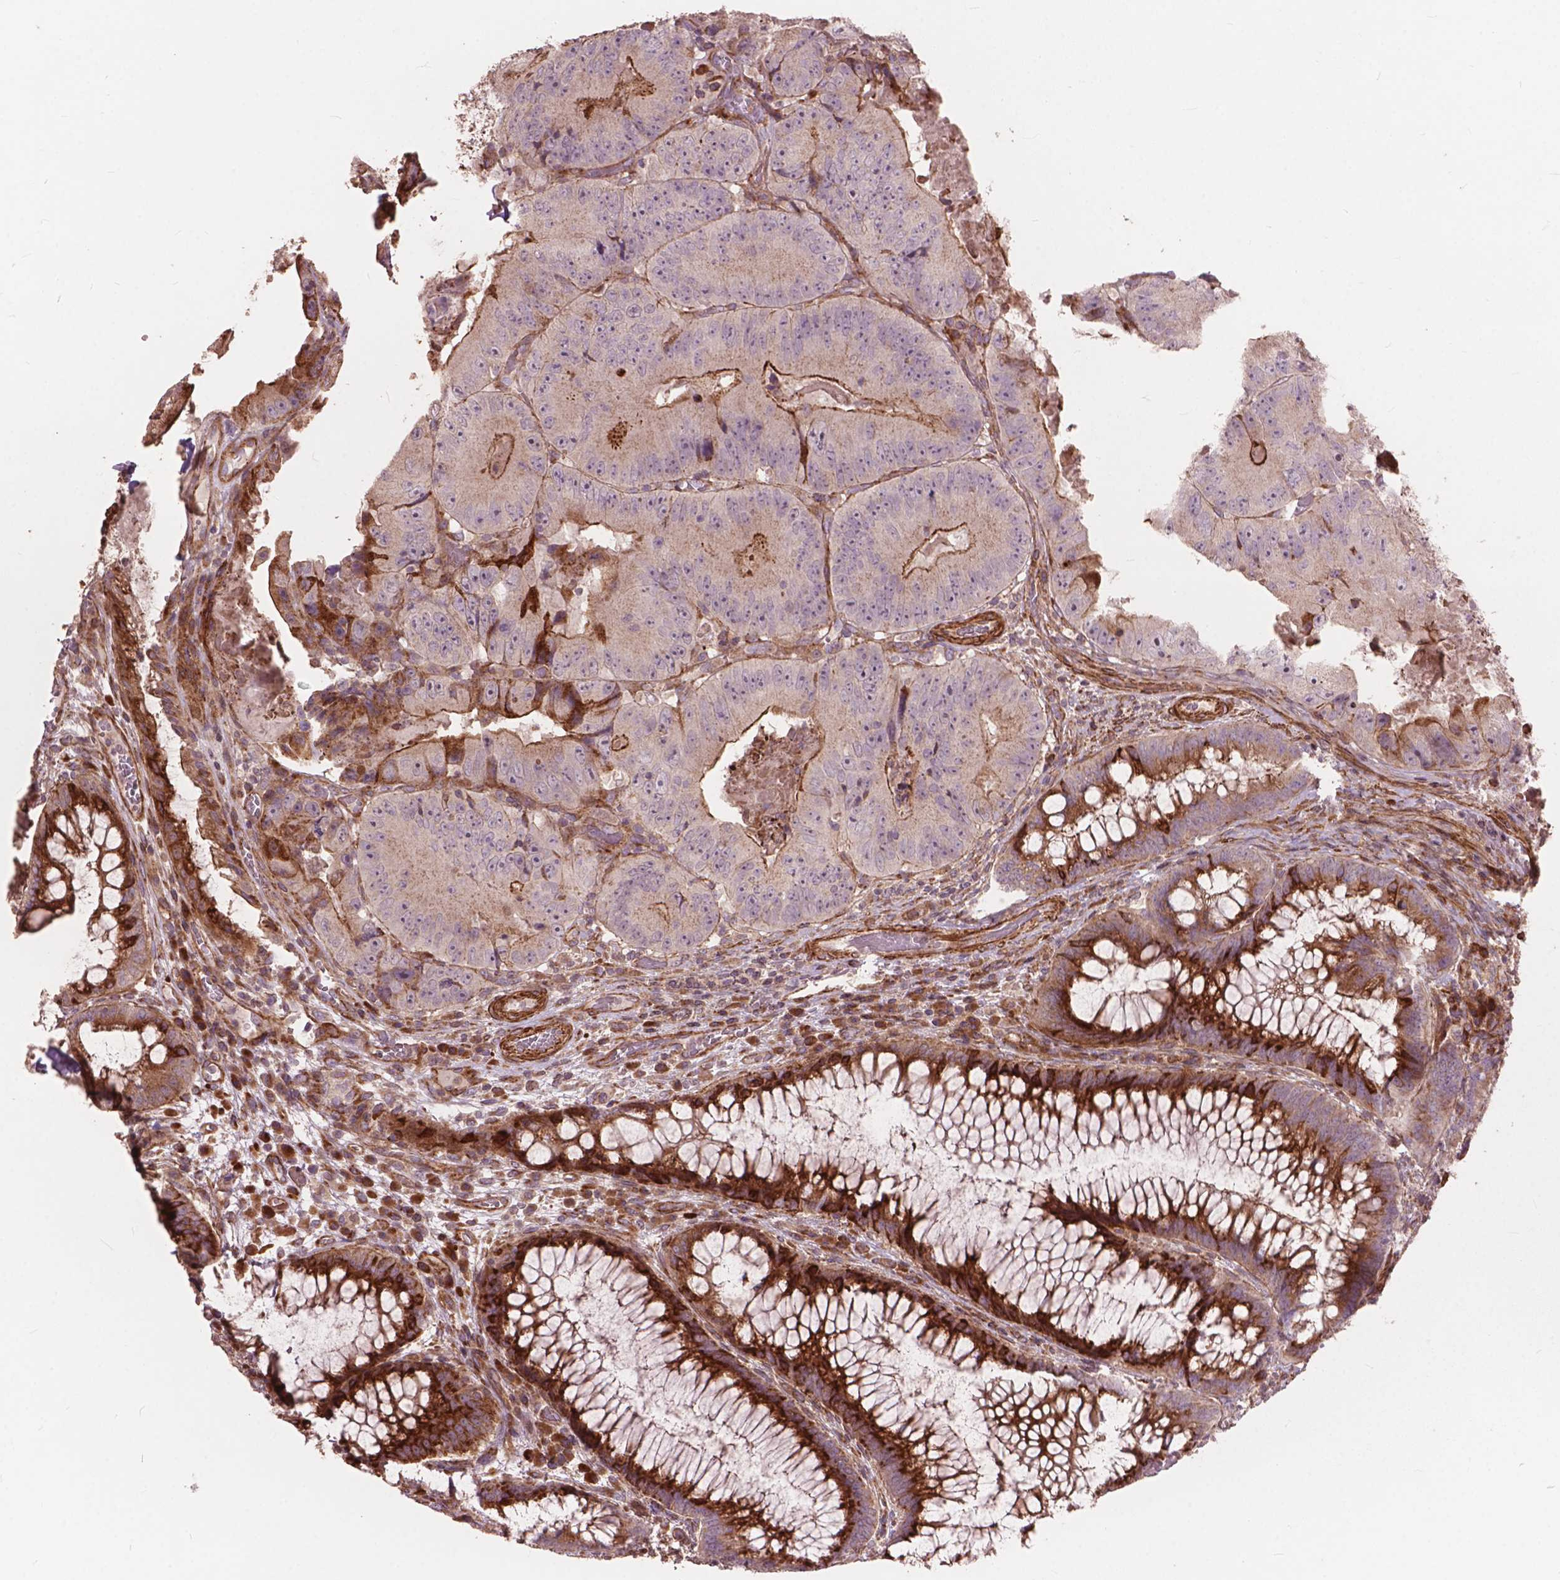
{"staining": {"intensity": "moderate", "quantity": "<25%", "location": "cytoplasmic/membranous"}, "tissue": "colorectal cancer", "cell_type": "Tumor cells", "image_type": "cancer", "snomed": [{"axis": "morphology", "description": "Adenocarcinoma, NOS"}, {"axis": "topography", "description": "Colon"}], "caption": "Colorectal cancer was stained to show a protein in brown. There is low levels of moderate cytoplasmic/membranous staining in approximately <25% of tumor cells. Ihc stains the protein of interest in brown and the nuclei are stained blue.", "gene": "FNIP1", "patient": {"sex": "female", "age": 86}}